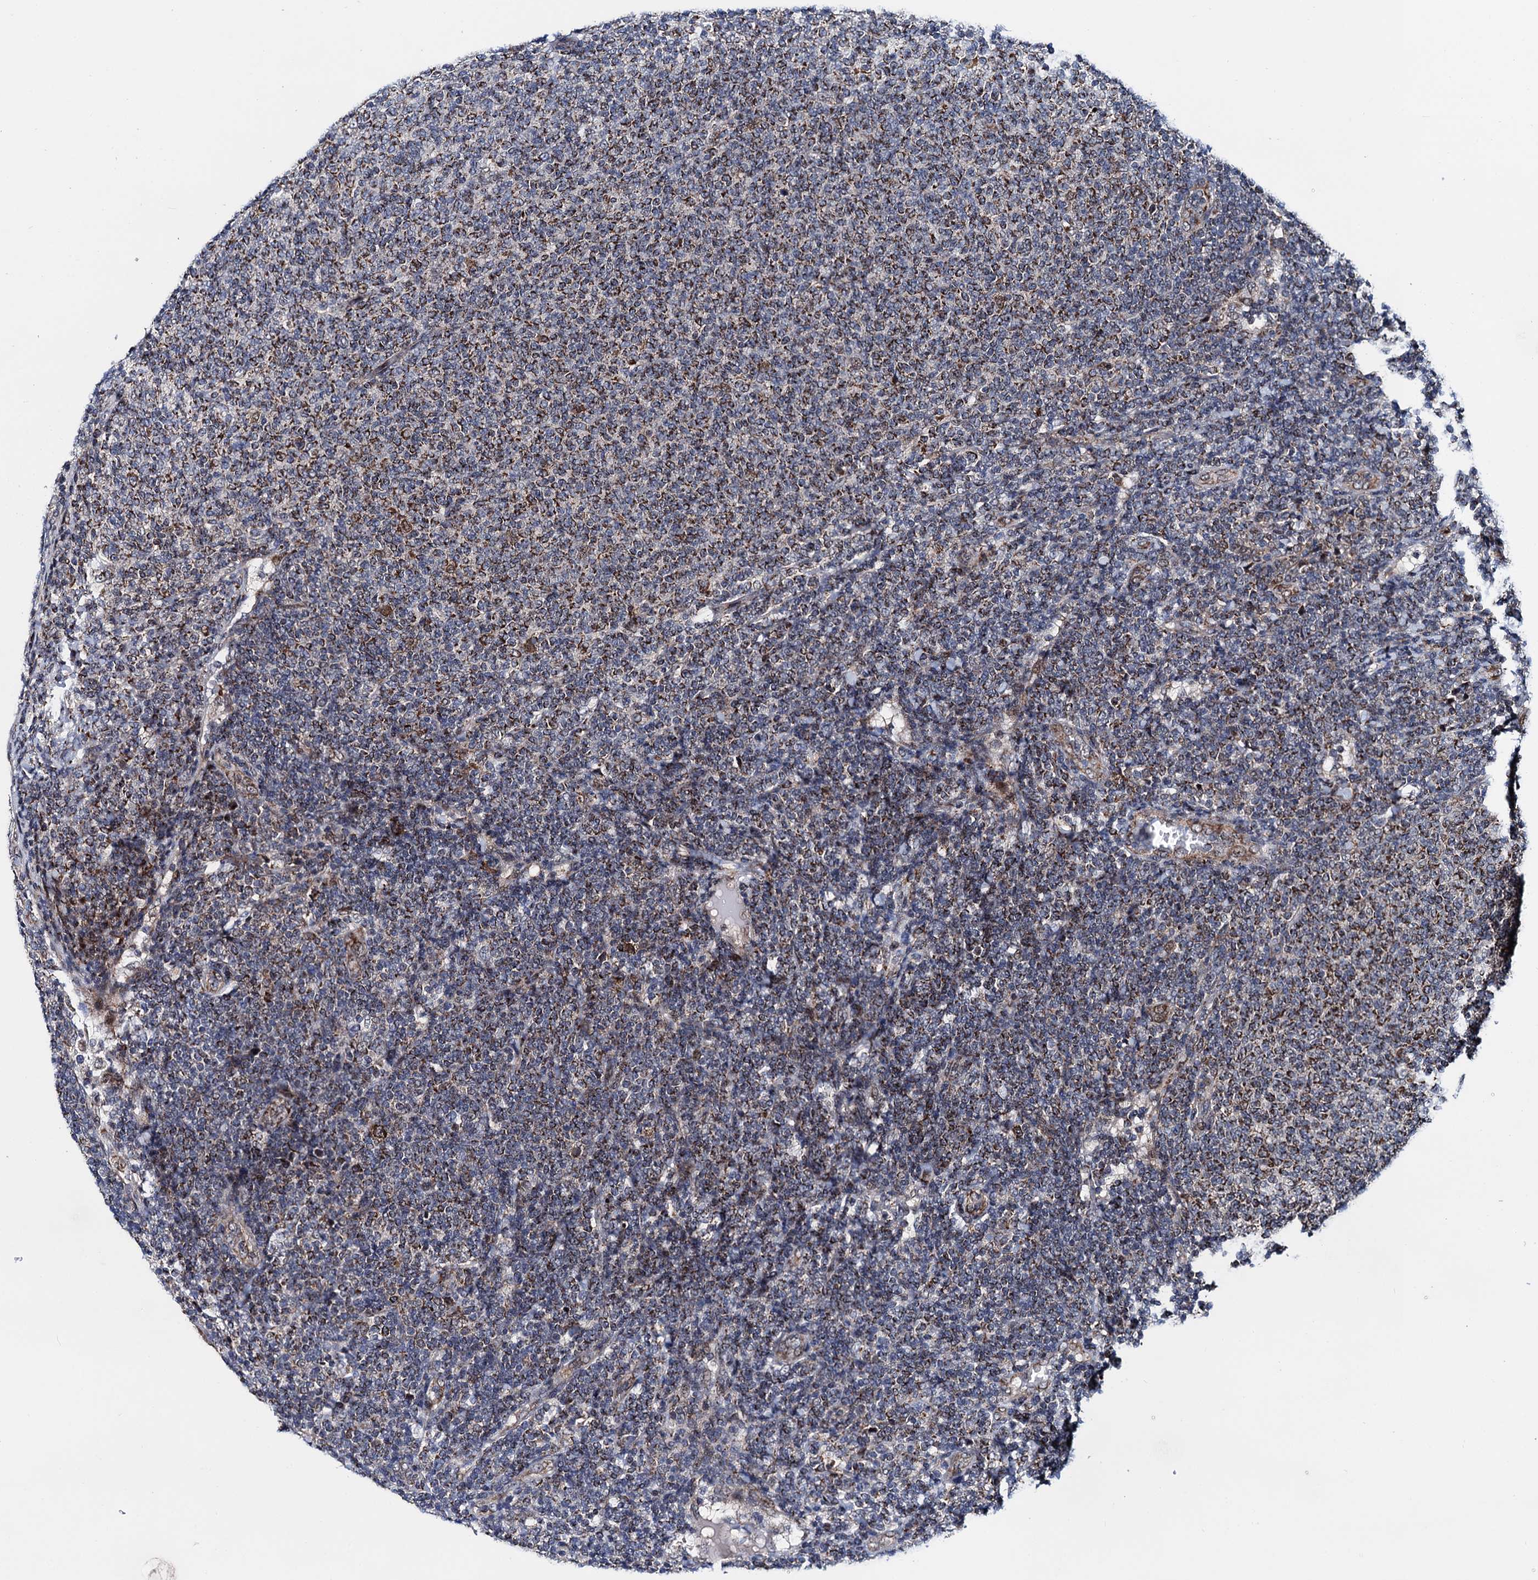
{"staining": {"intensity": "moderate", "quantity": ">75%", "location": "cytoplasmic/membranous"}, "tissue": "lymphoma", "cell_type": "Tumor cells", "image_type": "cancer", "snomed": [{"axis": "morphology", "description": "Malignant lymphoma, non-Hodgkin's type, Low grade"}, {"axis": "topography", "description": "Lymph node"}], "caption": "Protein staining of low-grade malignant lymphoma, non-Hodgkin's type tissue reveals moderate cytoplasmic/membranous staining in approximately >75% of tumor cells.", "gene": "COA4", "patient": {"sex": "male", "age": 66}}